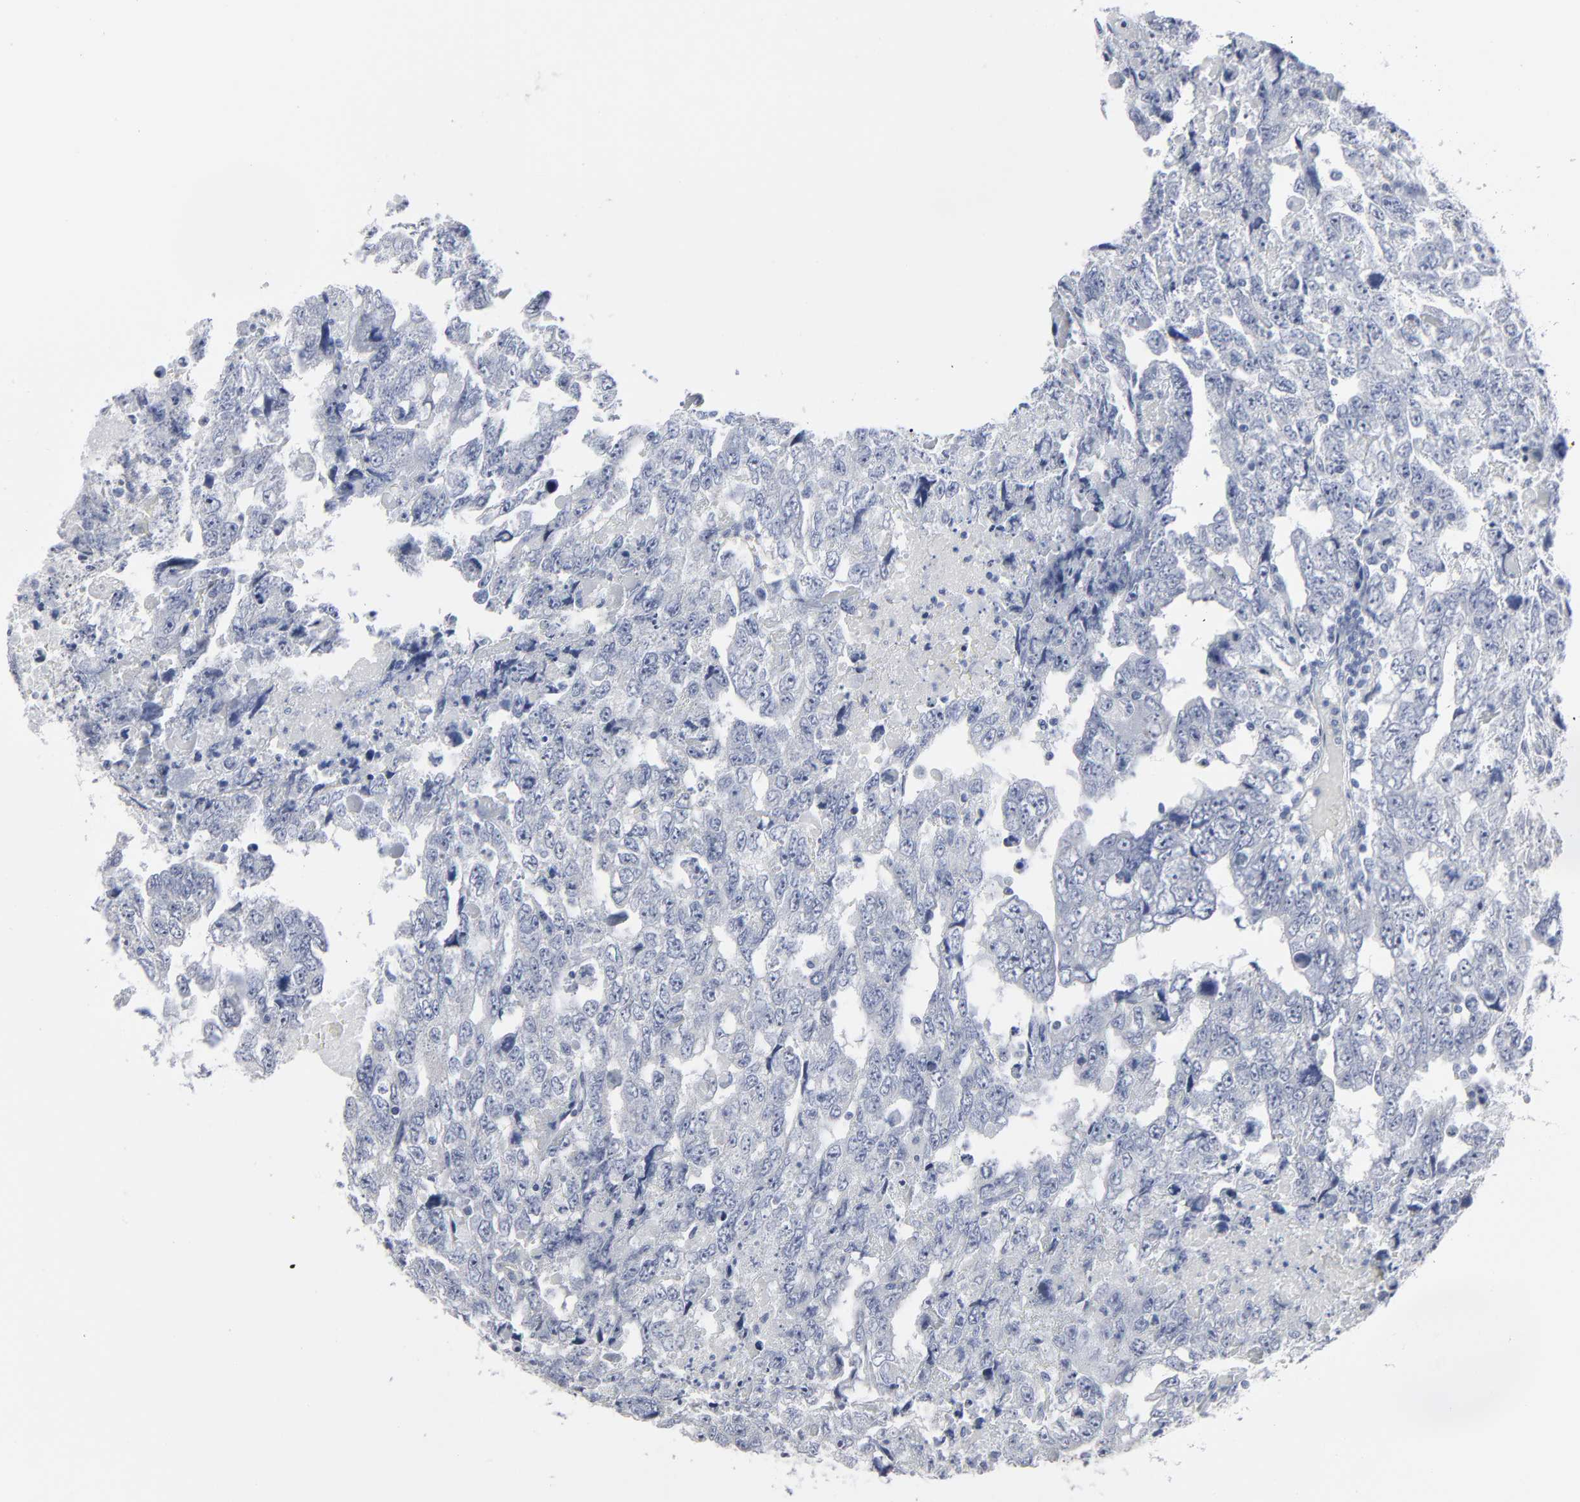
{"staining": {"intensity": "negative", "quantity": "none", "location": "none"}, "tissue": "testis cancer", "cell_type": "Tumor cells", "image_type": "cancer", "snomed": [{"axis": "morphology", "description": "Carcinoma, Embryonal, NOS"}, {"axis": "topography", "description": "Testis"}], "caption": "Immunohistochemistry photomicrograph of testis cancer stained for a protein (brown), which reveals no positivity in tumor cells. Nuclei are stained in blue.", "gene": "PAGE1", "patient": {"sex": "male", "age": 36}}